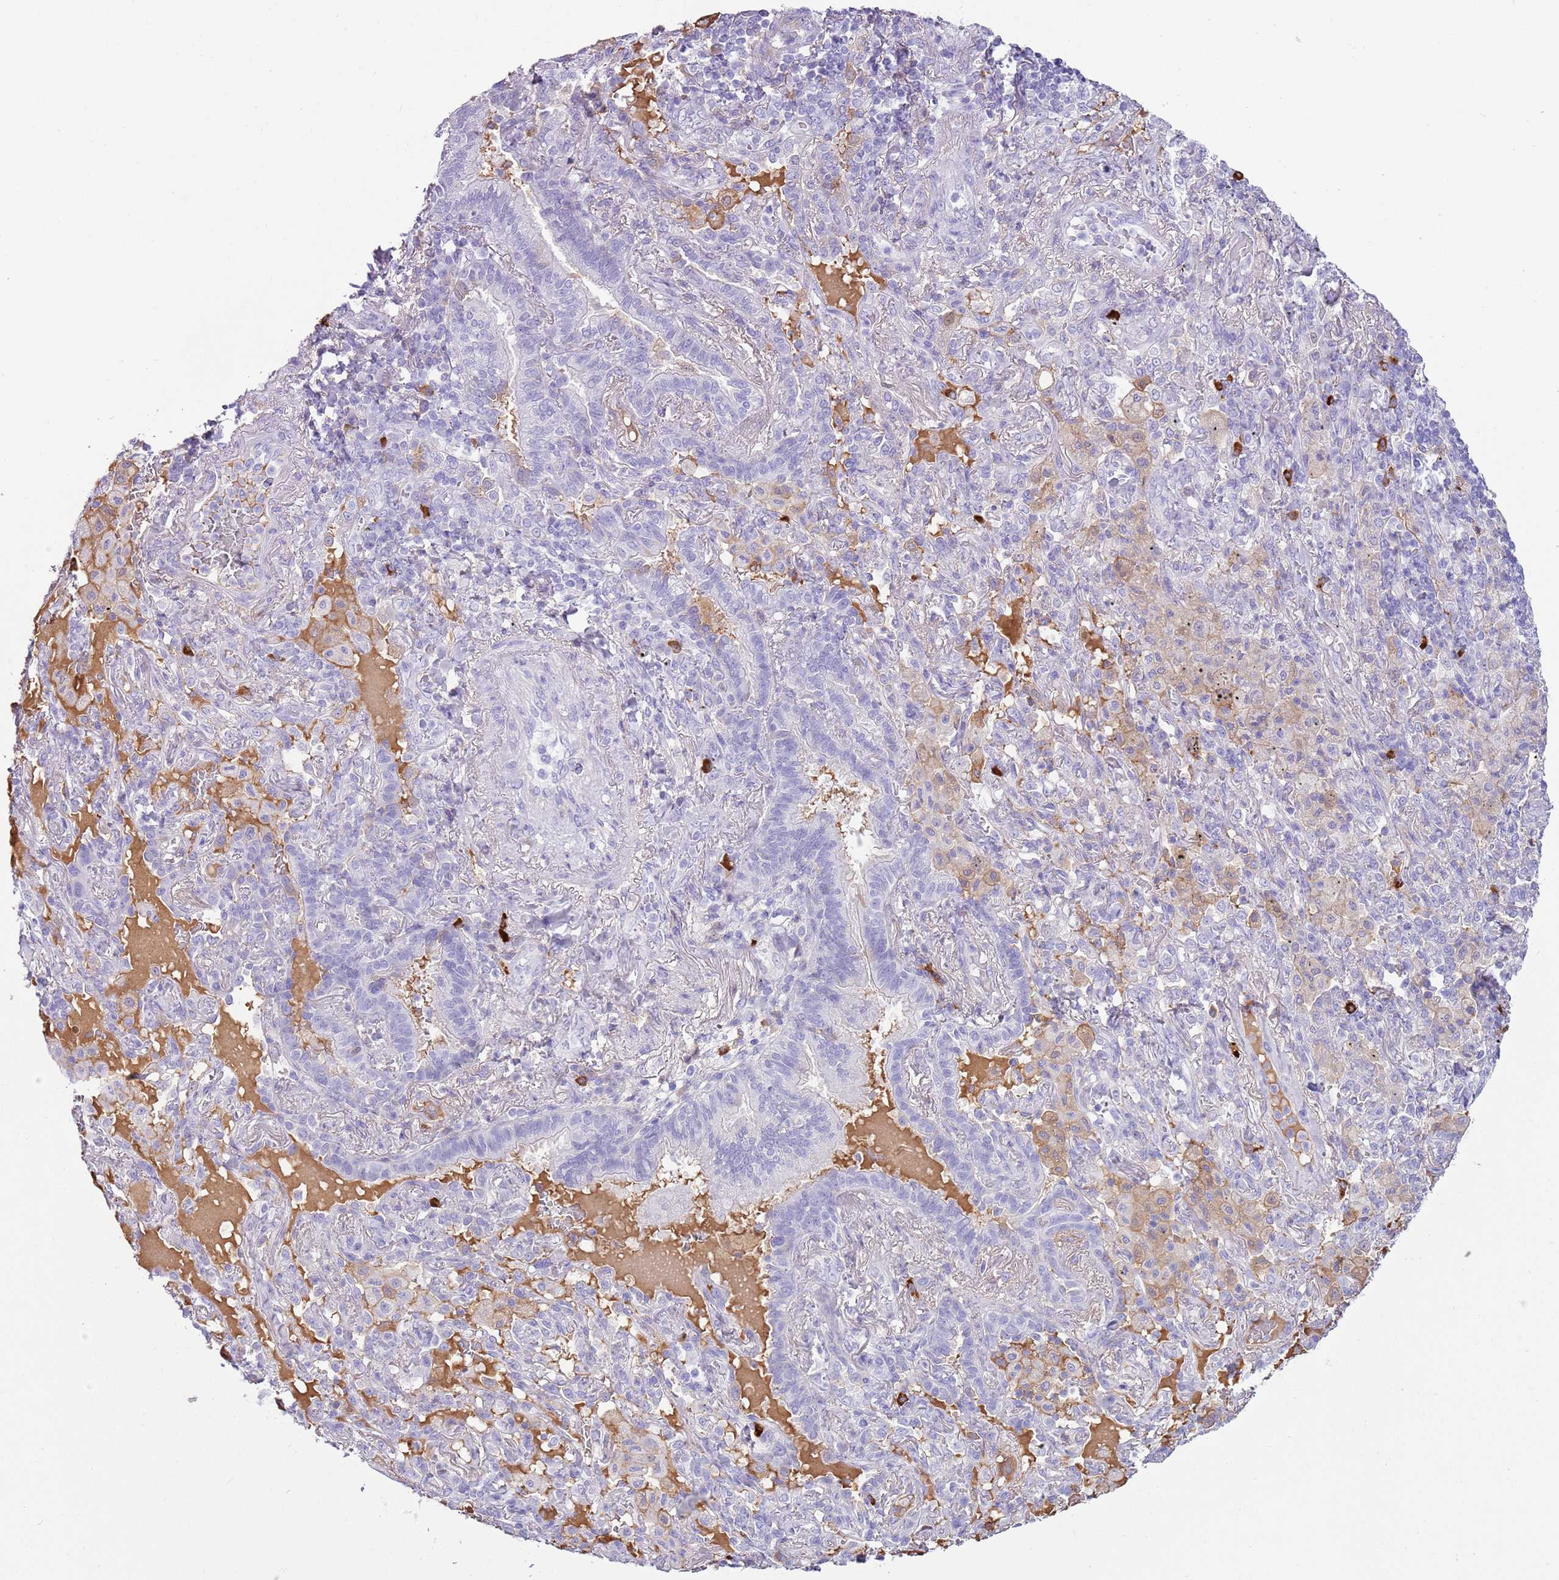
{"staining": {"intensity": "negative", "quantity": "none", "location": "none"}, "tissue": "lung cancer", "cell_type": "Tumor cells", "image_type": "cancer", "snomed": [{"axis": "morphology", "description": "Squamous cell carcinoma, NOS"}, {"axis": "topography", "description": "Lung"}], "caption": "Lung cancer (squamous cell carcinoma) stained for a protein using immunohistochemistry shows no expression tumor cells.", "gene": "IGKV3D-11", "patient": {"sex": "female", "age": 70}}